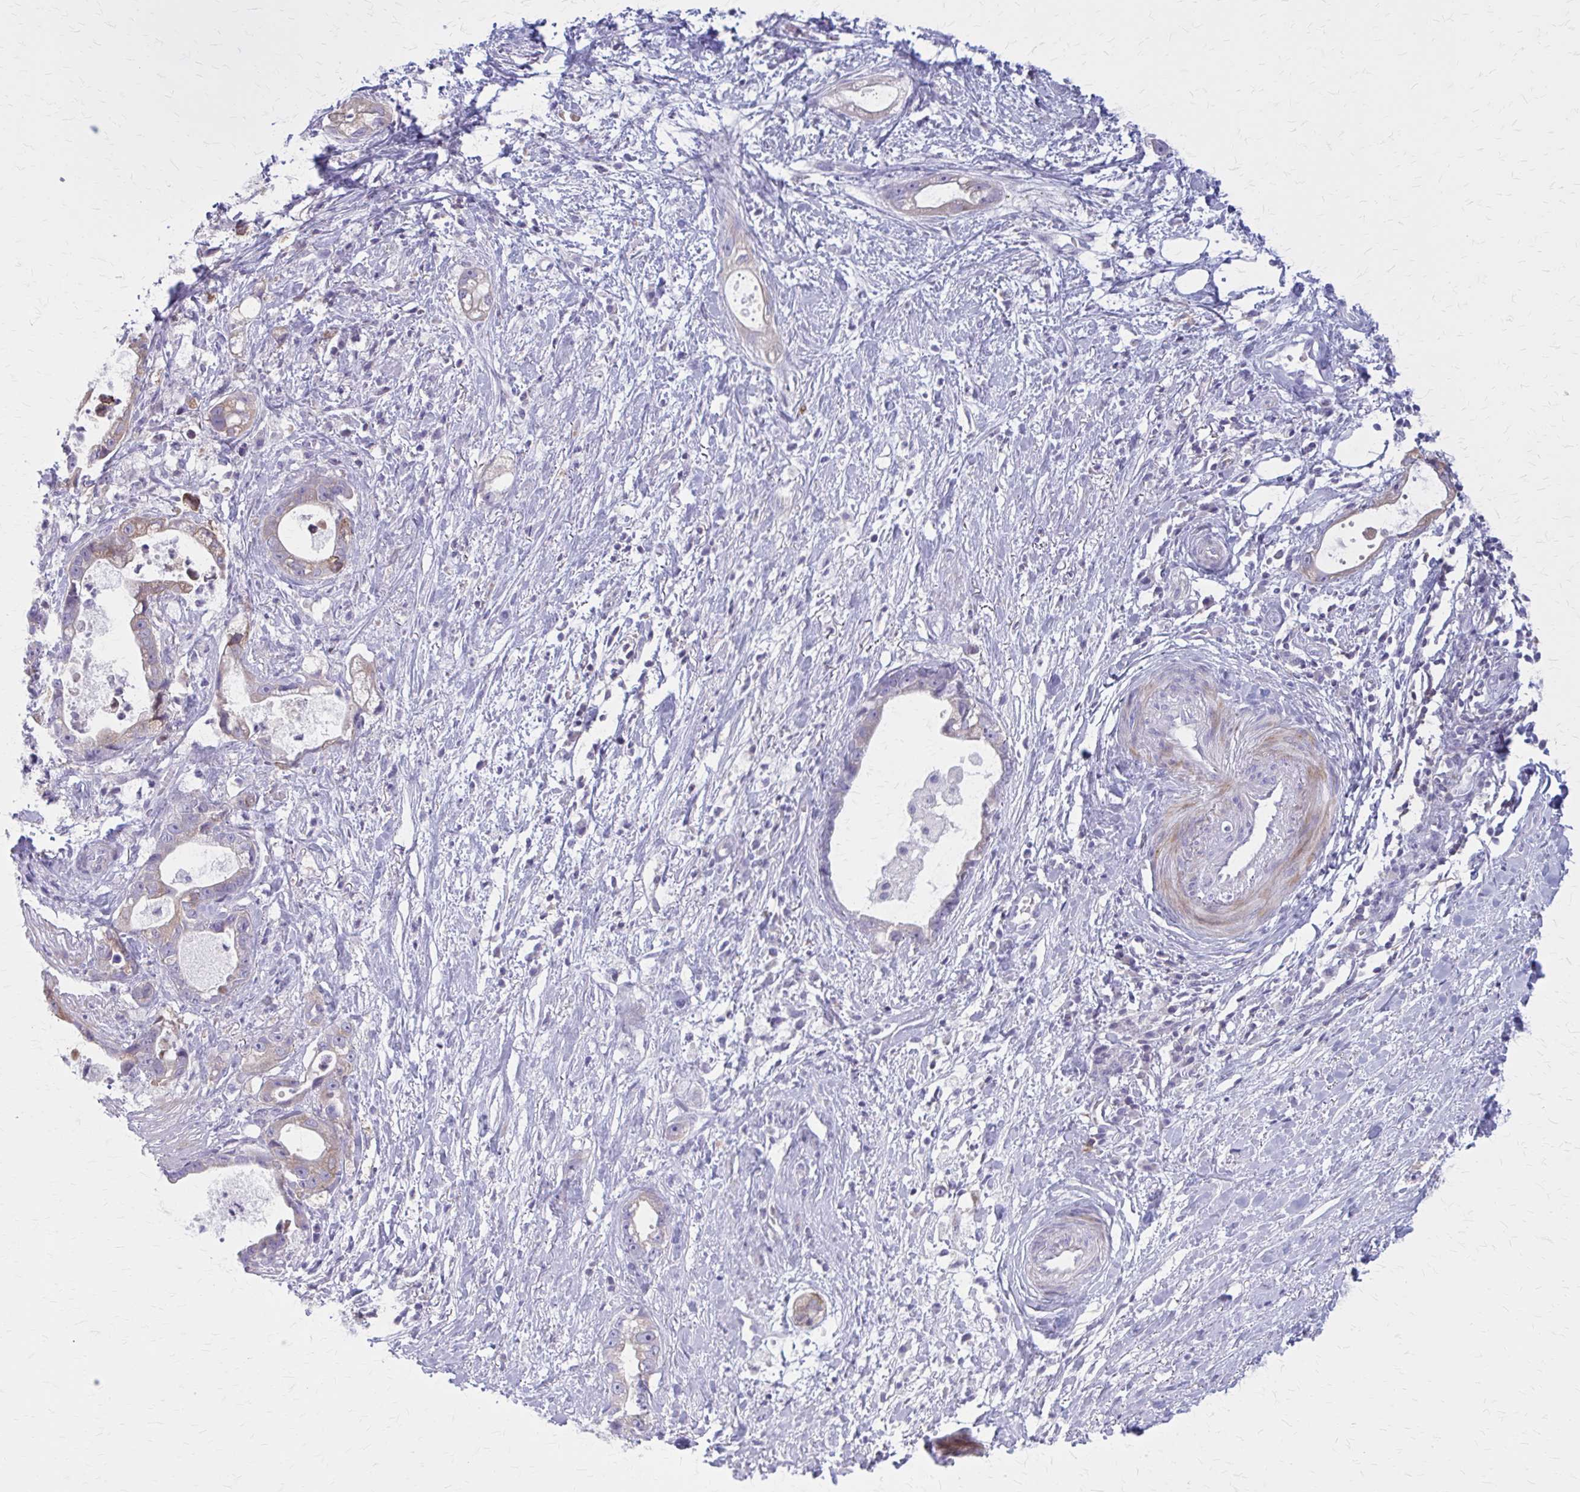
{"staining": {"intensity": "moderate", "quantity": "<25%", "location": "cytoplasmic/membranous"}, "tissue": "stomach cancer", "cell_type": "Tumor cells", "image_type": "cancer", "snomed": [{"axis": "morphology", "description": "Adenocarcinoma, NOS"}, {"axis": "topography", "description": "Stomach"}], "caption": "Tumor cells display low levels of moderate cytoplasmic/membranous positivity in about <25% of cells in stomach cancer (adenocarcinoma). (Brightfield microscopy of DAB IHC at high magnification).", "gene": "PITPNM1", "patient": {"sex": "male", "age": 55}}